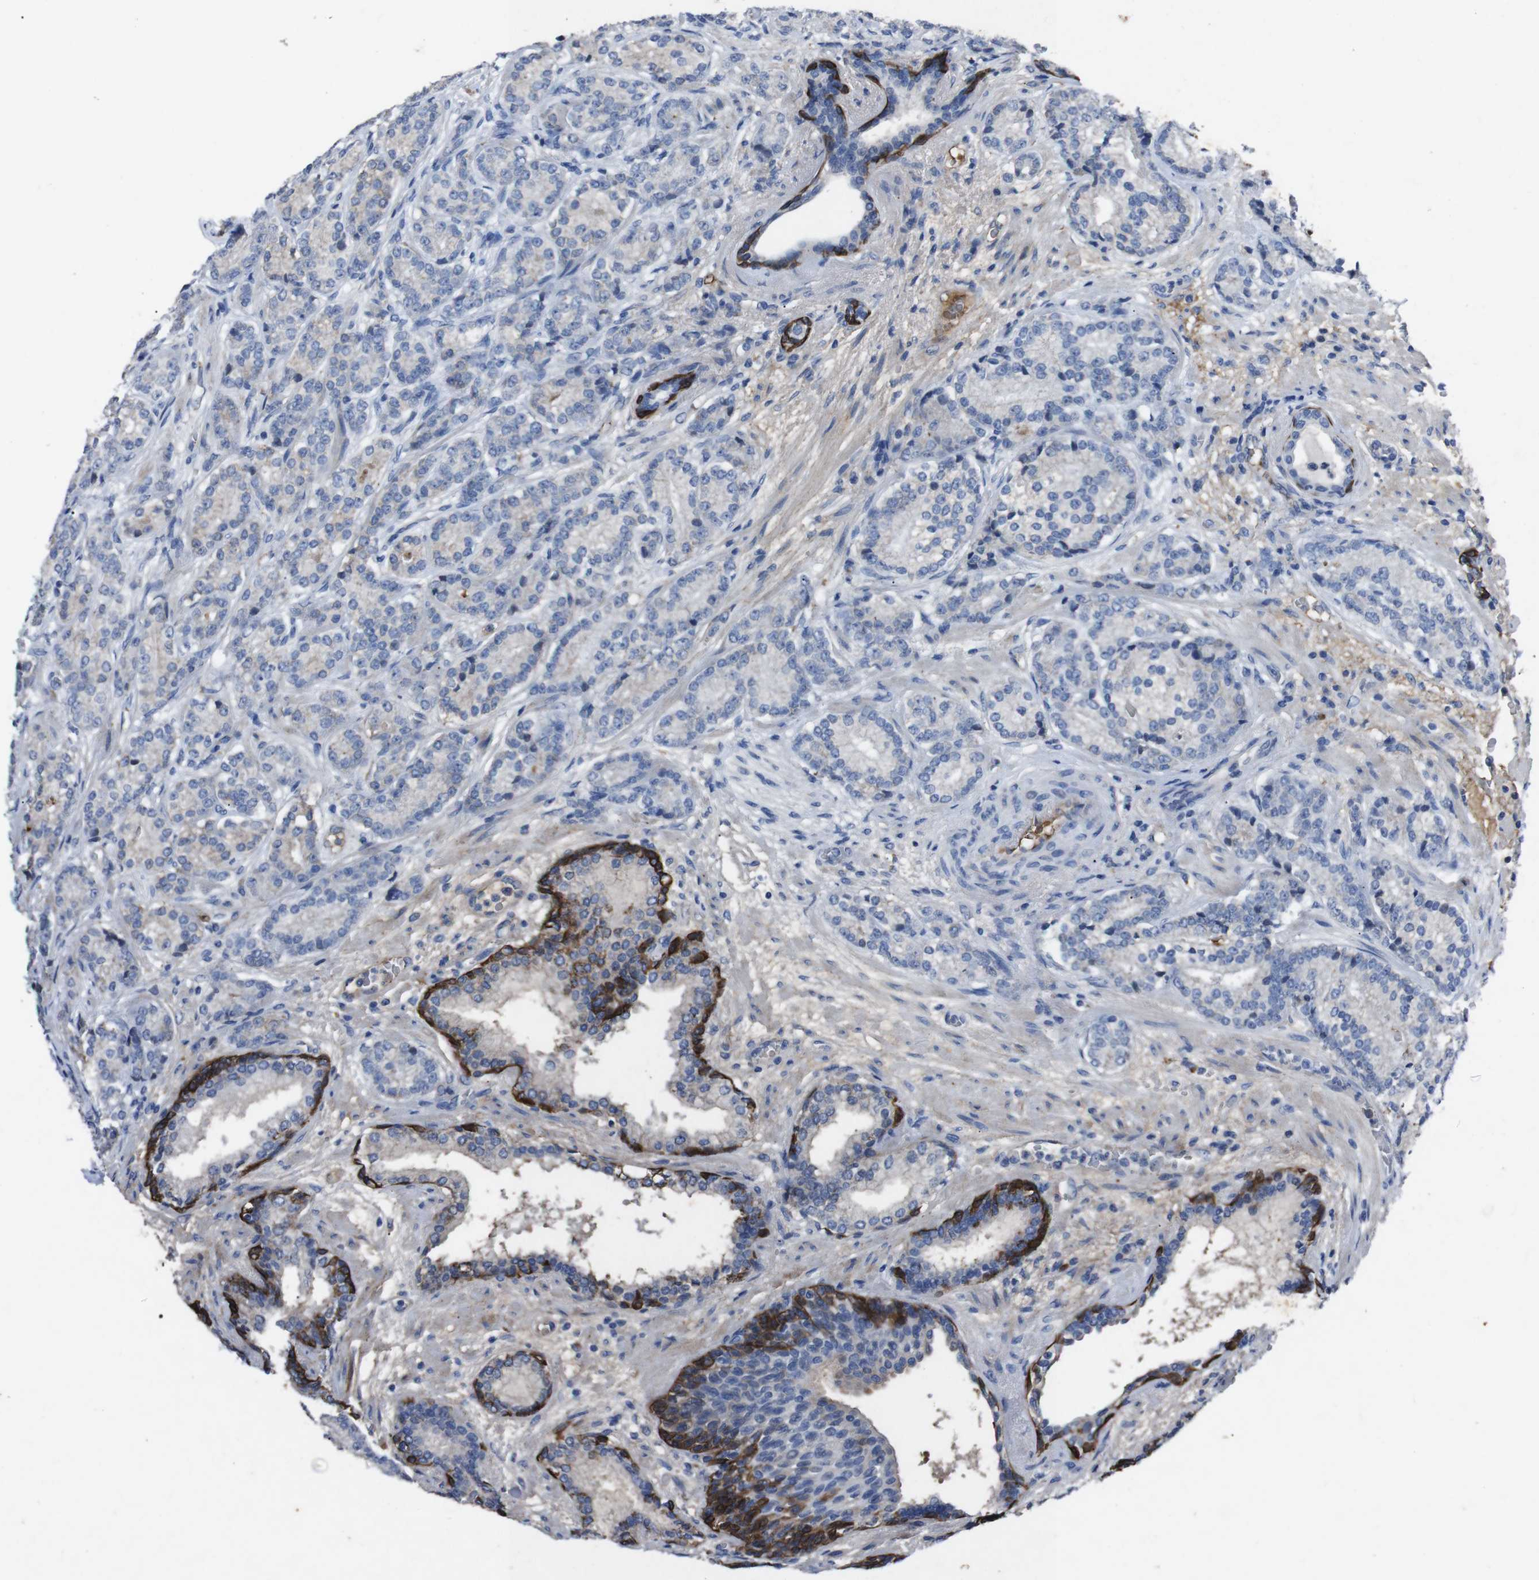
{"staining": {"intensity": "negative", "quantity": "none", "location": "none"}, "tissue": "prostate cancer", "cell_type": "Tumor cells", "image_type": "cancer", "snomed": [{"axis": "morphology", "description": "Adenocarcinoma, High grade"}, {"axis": "topography", "description": "Prostate"}], "caption": "The photomicrograph reveals no staining of tumor cells in prostate cancer.", "gene": "GJB2", "patient": {"sex": "male", "age": 61}}